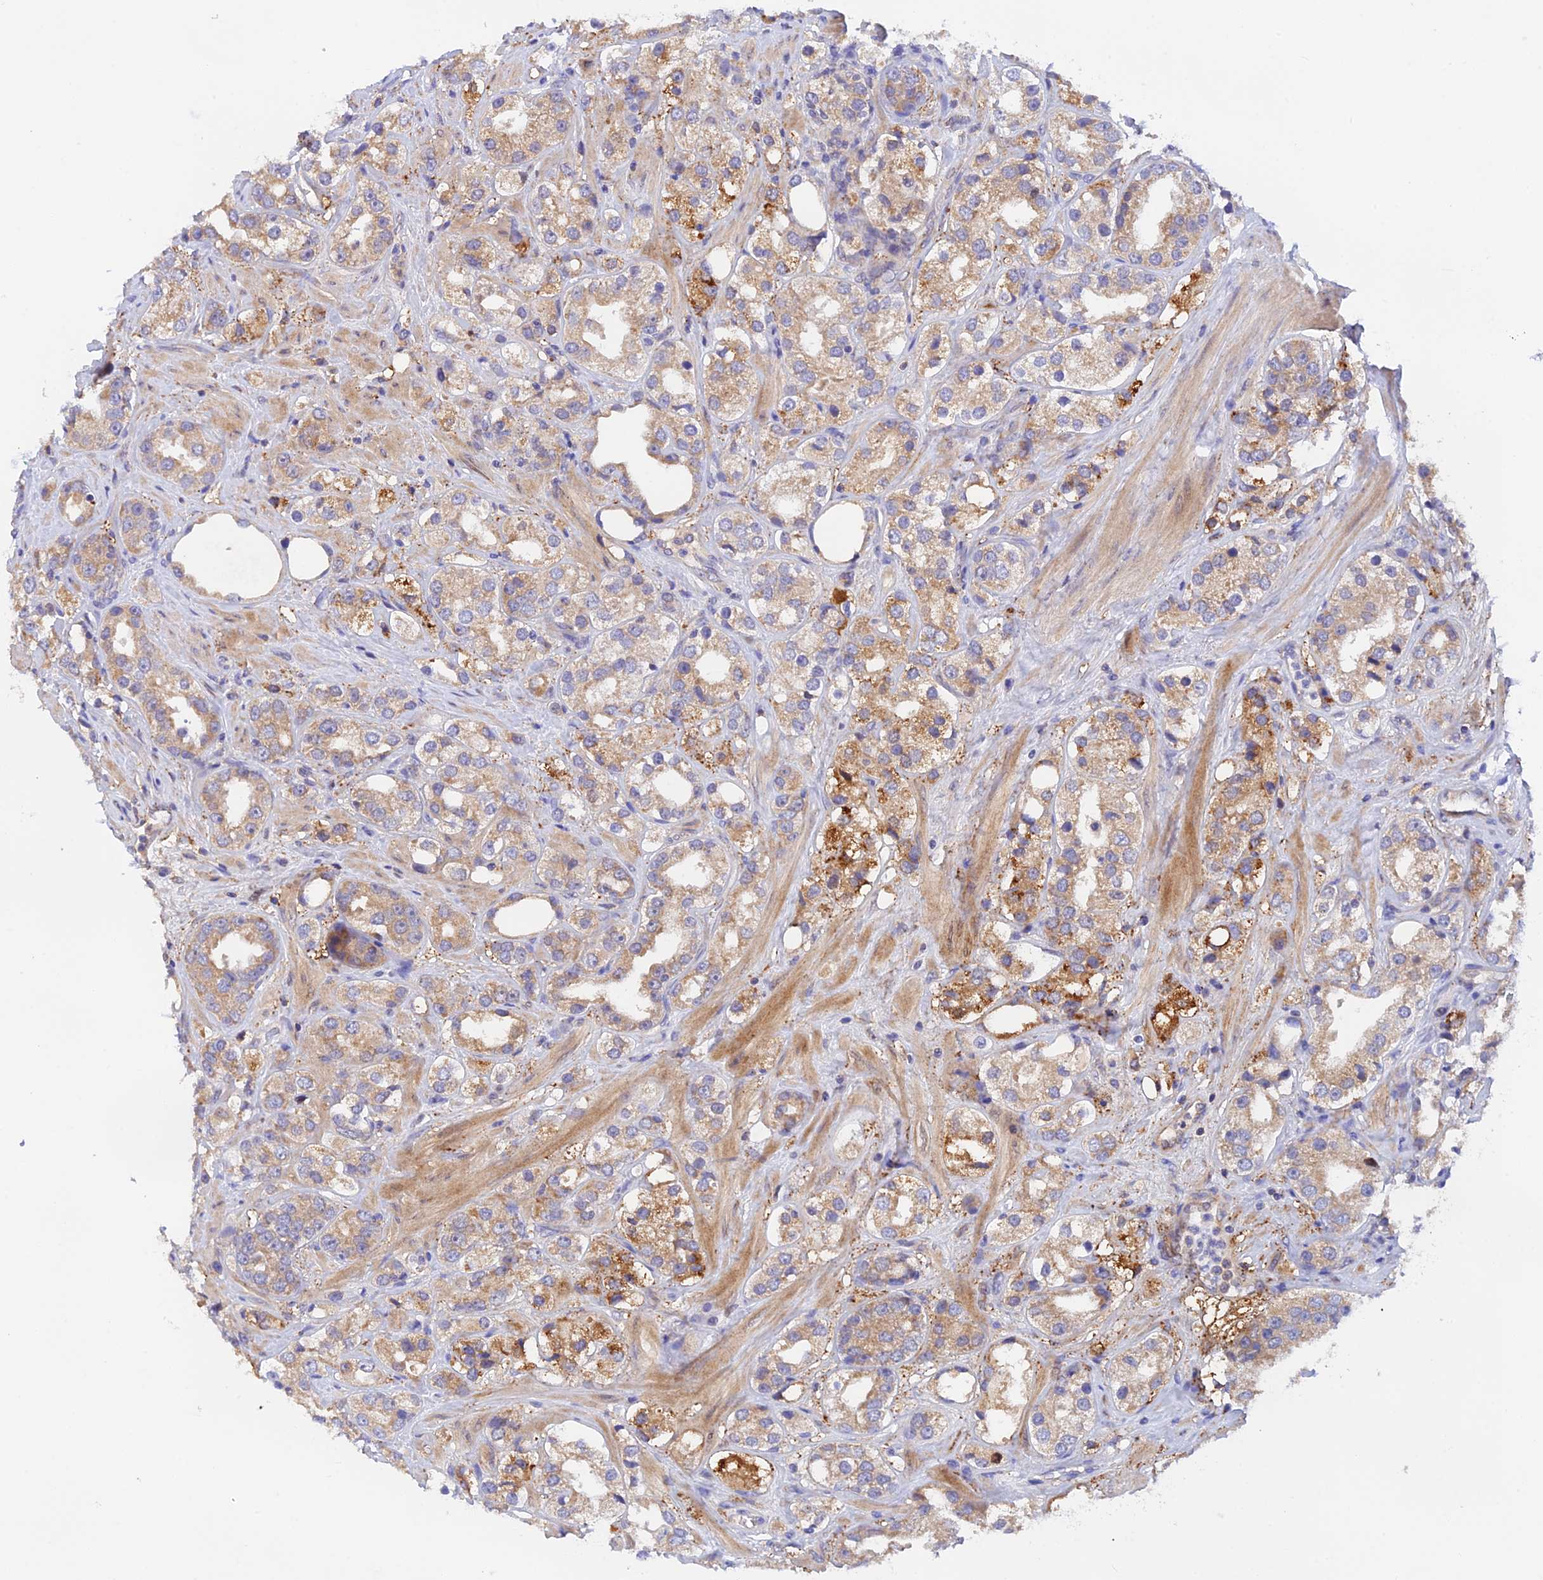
{"staining": {"intensity": "moderate", "quantity": ">75%", "location": "cytoplasmic/membranous"}, "tissue": "prostate cancer", "cell_type": "Tumor cells", "image_type": "cancer", "snomed": [{"axis": "morphology", "description": "Adenocarcinoma, NOS"}, {"axis": "topography", "description": "Prostate"}], "caption": "This is an image of immunohistochemistry (IHC) staining of prostate cancer (adenocarcinoma), which shows moderate expression in the cytoplasmic/membranous of tumor cells.", "gene": "RANBP6", "patient": {"sex": "male", "age": 79}}